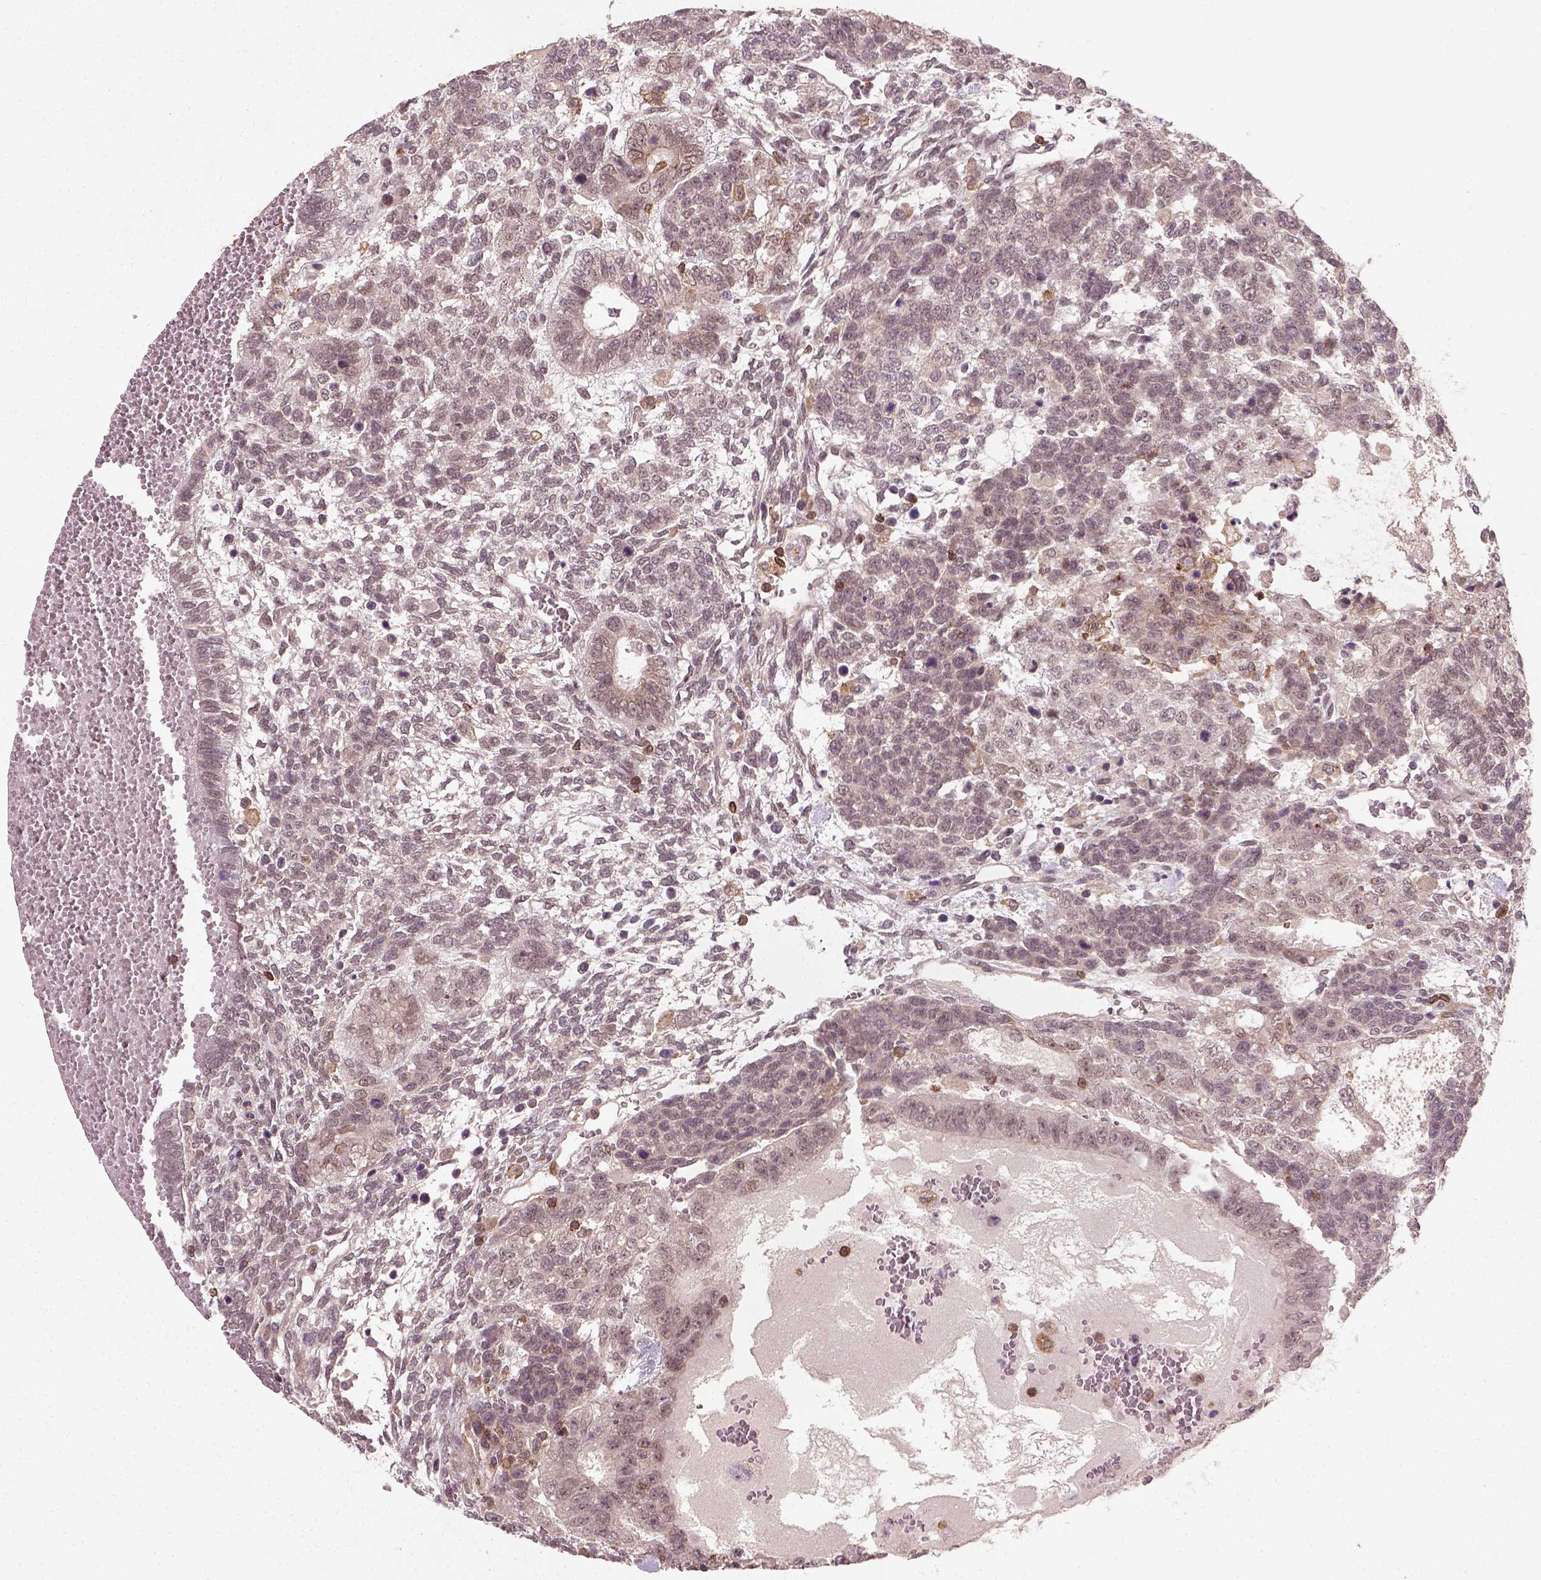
{"staining": {"intensity": "negative", "quantity": "none", "location": "none"}, "tissue": "testis cancer", "cell_type": "Tumor cells", "image_type": "cancer", "snomed": [{"axis": "morphology", "description": "Normal tissue, NOS"}, {"axis": "morphology", "description": "Carcinoma, Embryonal, NOS"}, {"axis": "topography", "description": "Testis"}, {"axis": "topography", "description": "Epididymis"}], "caption": "Immunohistochemistry micrograph of human testis cancer stained for a protein (brown), which displays no expression in tumor cells. The staining was performed using DAB to visualize the protein expression in brown, while the nuclei were stained in blue with hematoxylin (Magnification: 20x).", "gene": "CAMKK1", "patient": {"sex": "male", "age": 23}}